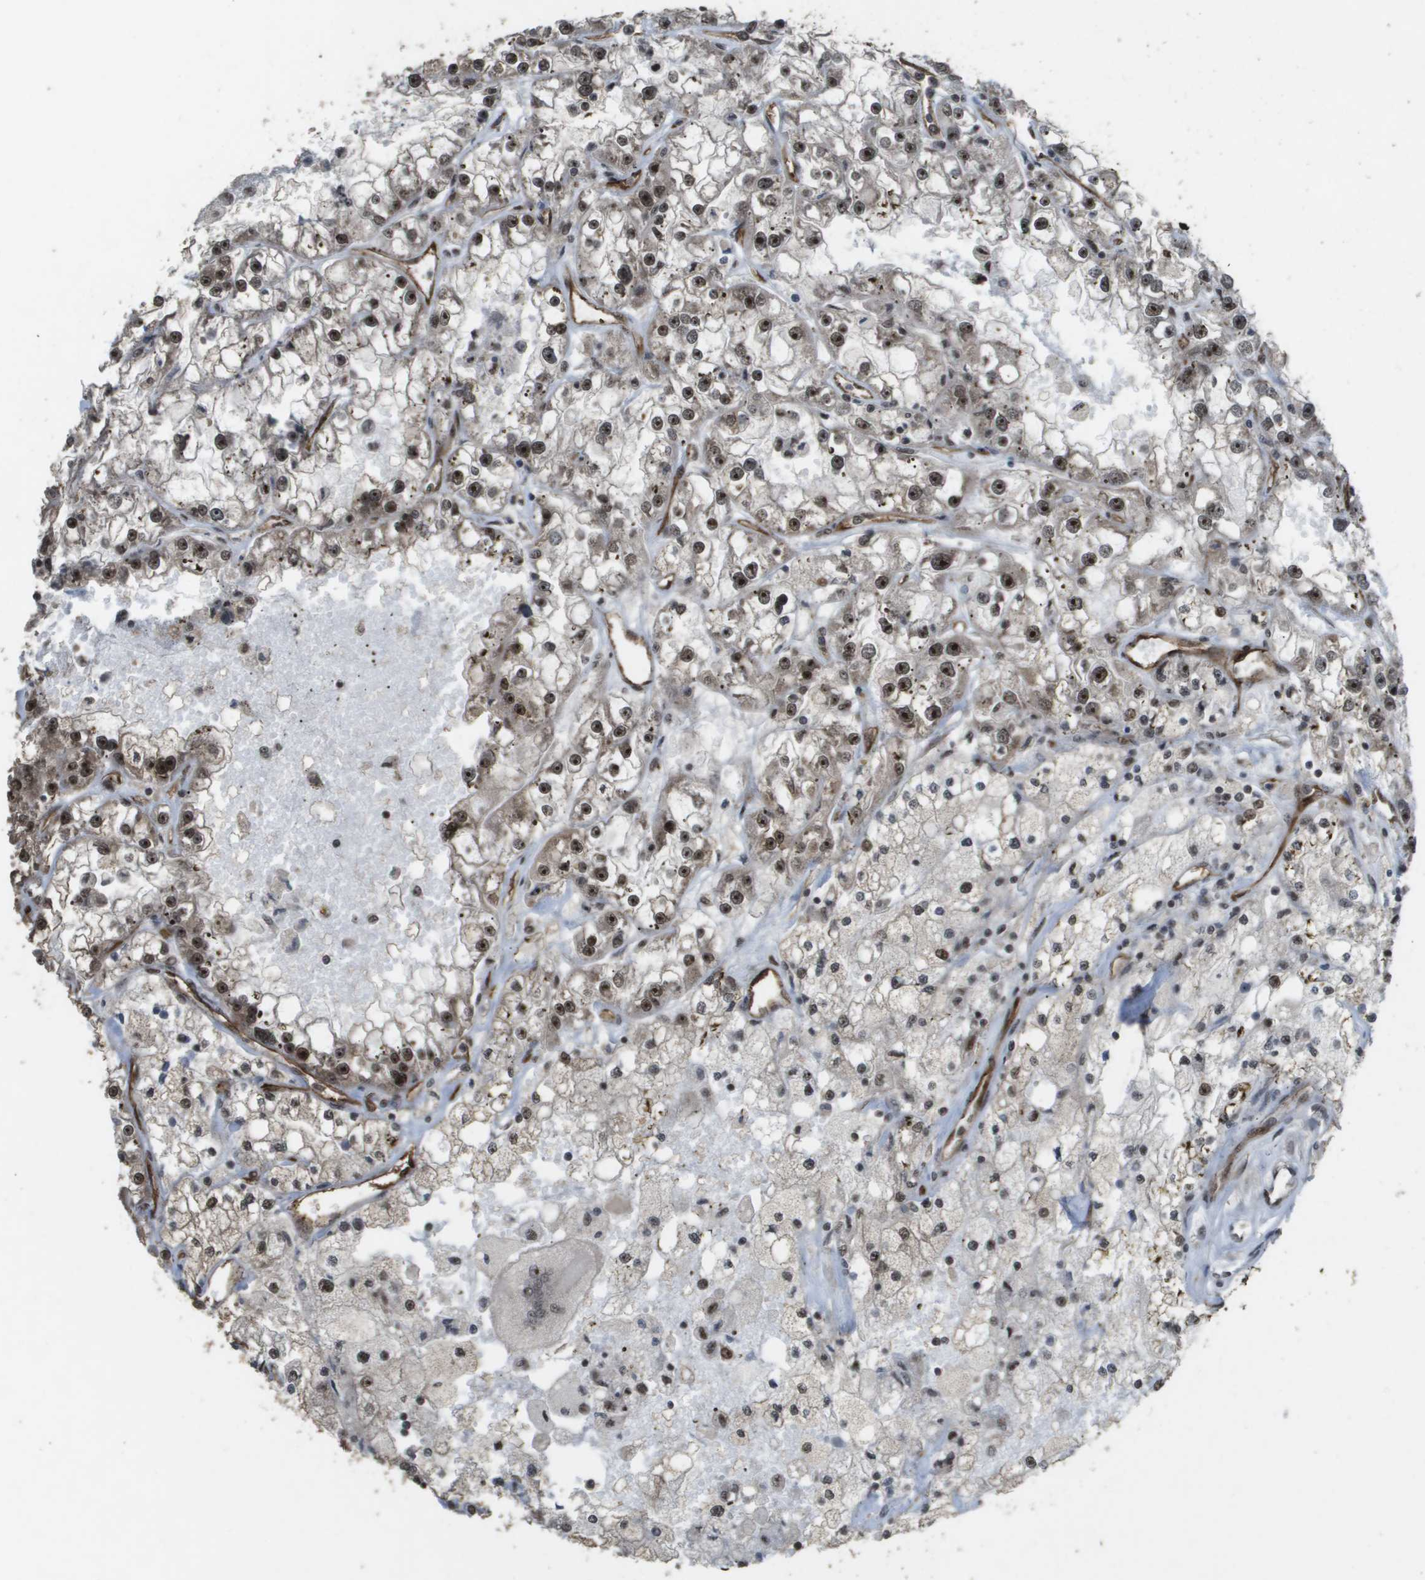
{"staining": {"intensity": "strong", "quantity": ">75%", "location": "nuclear"}, "tissue": "renal cancer", "cell_type": "Tumor cells", "image_type": "cancer", "snomed": [{"axis": "morphology", "description": "Adenocarcinoma, NOS"}, {"axis": "topography", "description": "Kidney"}], "caption": "Approximately >75% of tumor cells in human renal cancer demonstrate strong nuclear protein expression as visualized by brown immunohistochemical staining.", "gene": "KAT5", "patient": {"sex": "female", "age": 52}}